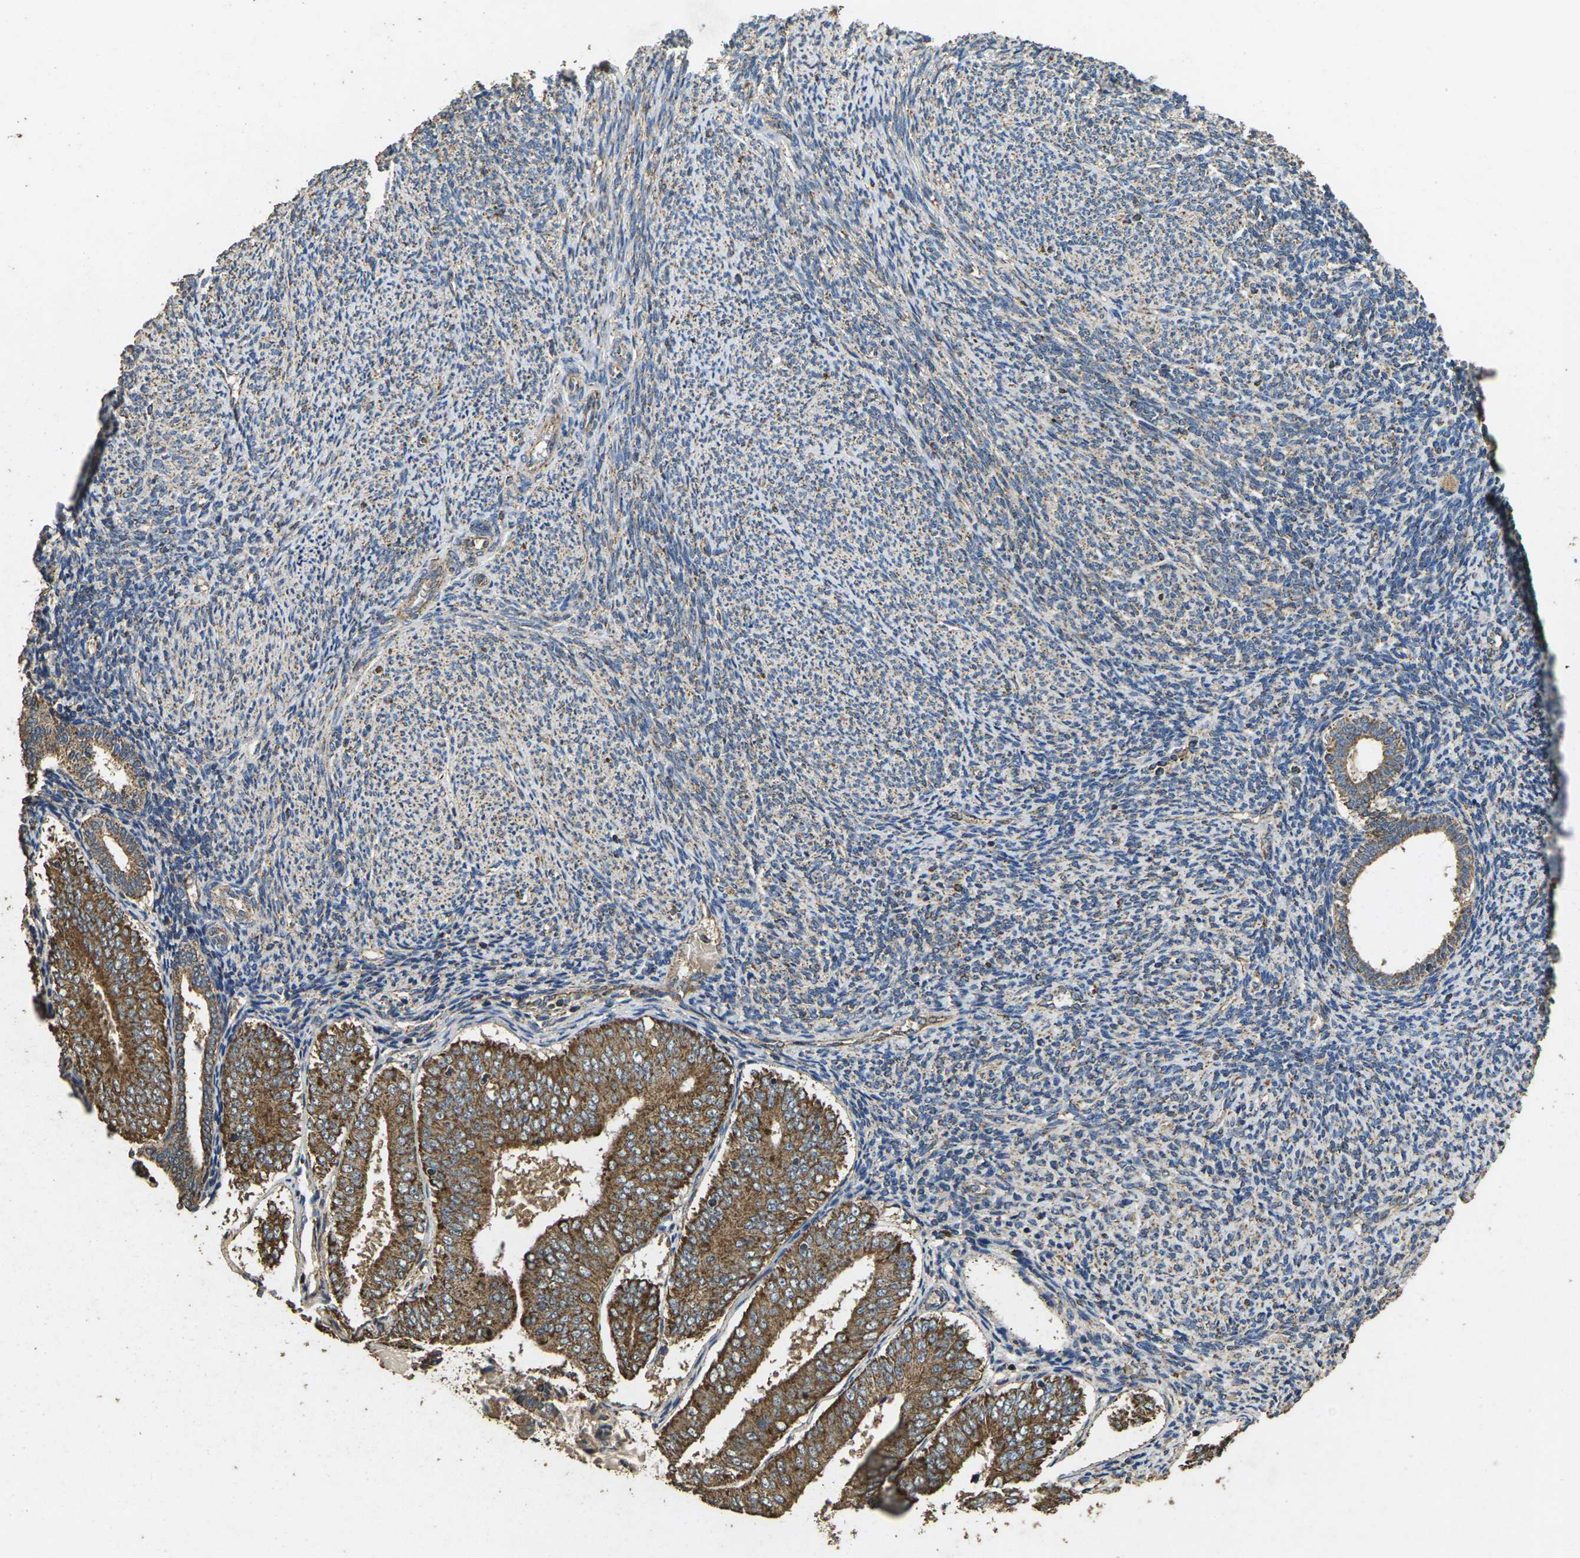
{"staining": {"intensity": "moderate", "quantity": ">75%", "location": "cytoplasmic/membranous"}, "tissue": "endometrial cancer", "cell_type": "Tumor cells", "image_type": "cancer", "snomed": [{"axis": "morphology", "description": "Adenocarcinoma, NOS"}, {"axis": "topography", "description": "Endometrium"}], "caption": "Protein expression analysis of human endometrial adenocarcinoma reveals moderate cytoplasmic/membranous expression in approximately >75% of tumor cells.", "gene": "MAPK11", "patient": {"sex": "female", "age": 63}}